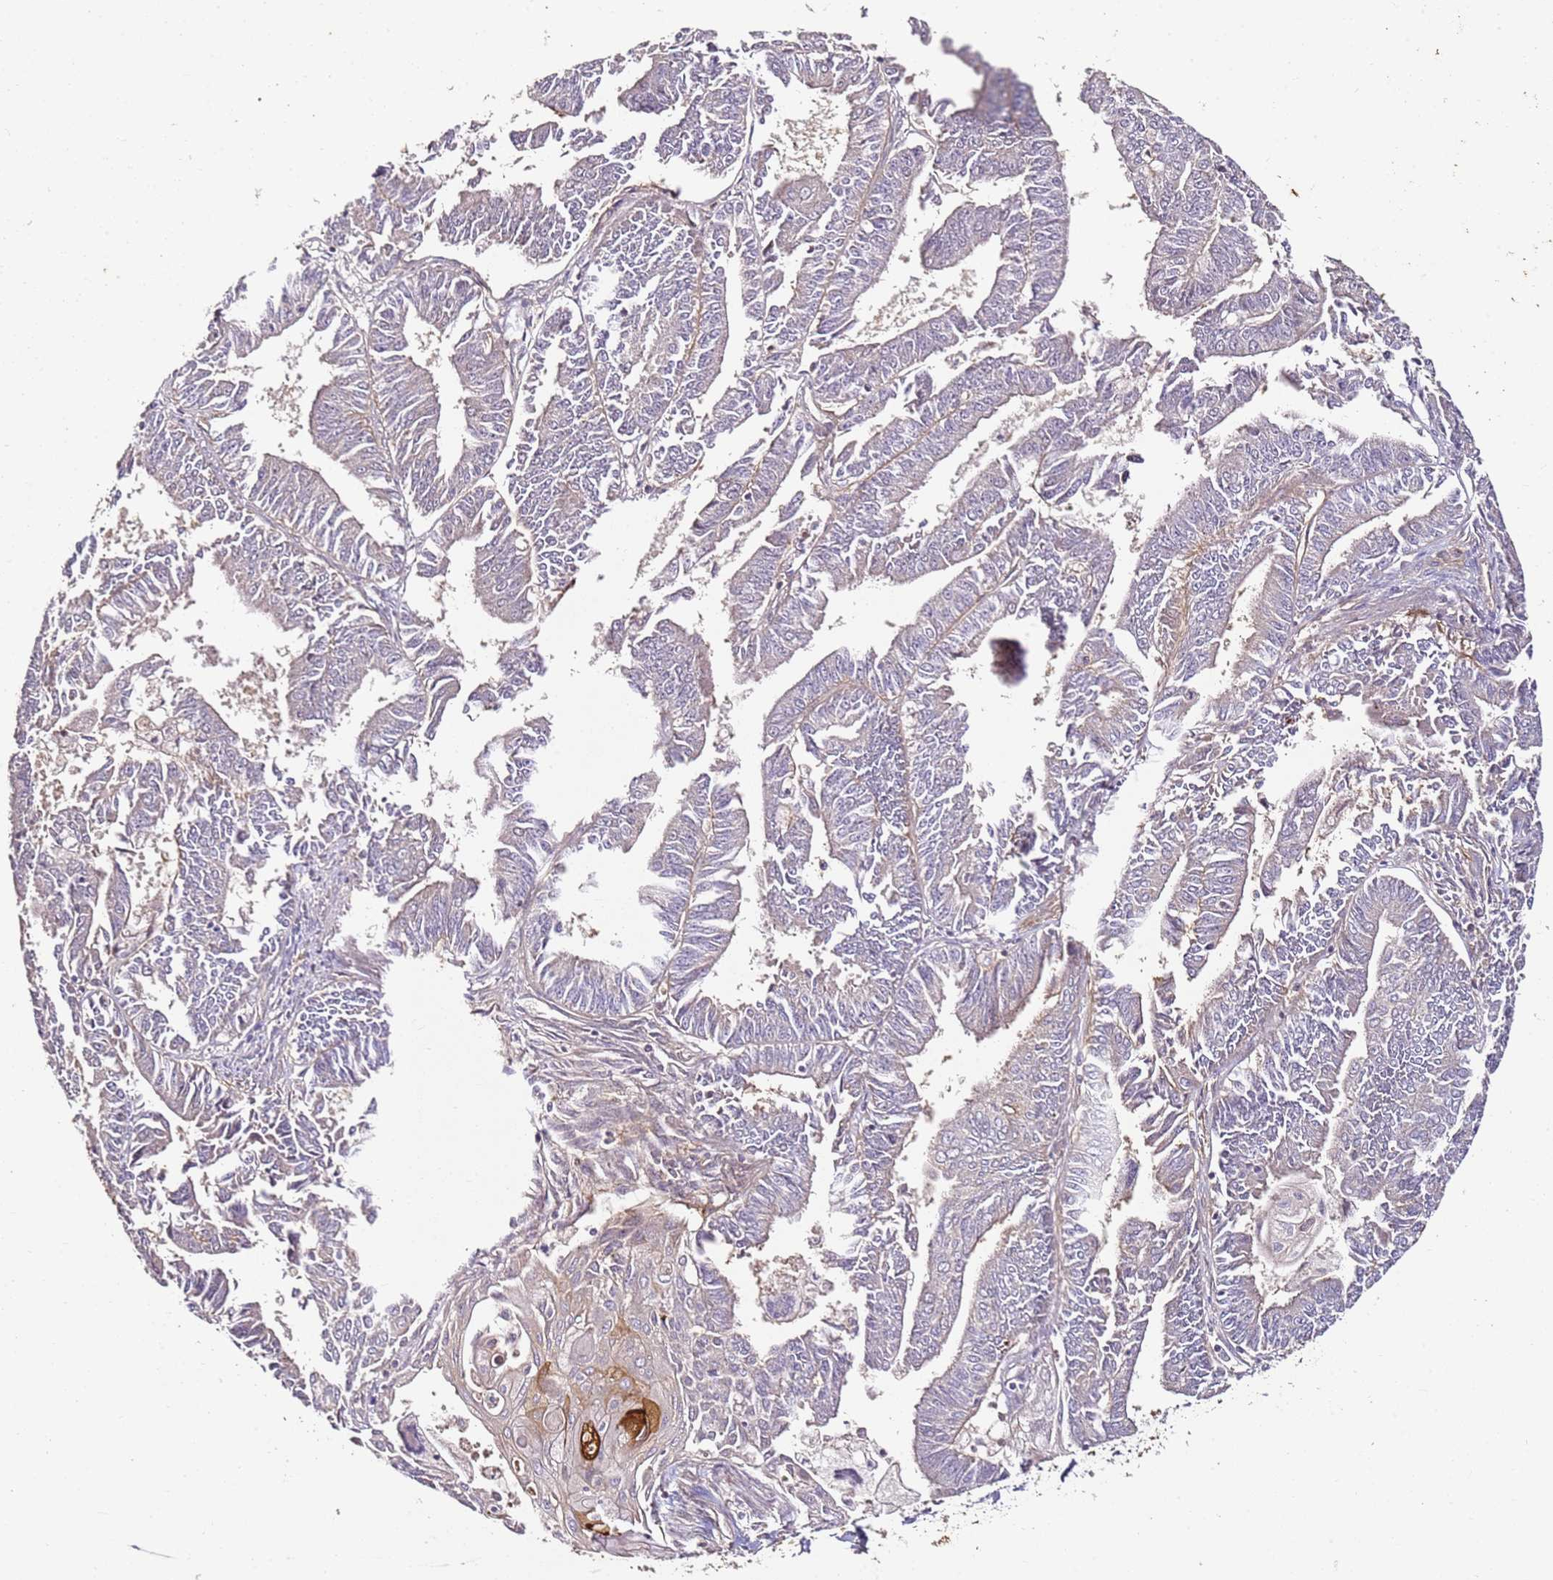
{"staining": {"intensity": "weak", "quantity": "25%-75%", "location": "cytoplasmic/membranous"}, "tissue": "endometrial cancer", "cell_type": "Tumor cells", "image_type": "cancer", "snomed": [{"axis": "morphology", "description": "Adenocarcinoma, NOS"}, {"axis": "topography", "description": "Endometrium"}], "caption": "Immunohistochemical staining of endometrial cancer (adenocarcinoma) demonstrates weak cytoplasmic/membranous protein staining in approximately 25%-75% of tumor cells.", "gene": "KRTAP21-3", "patient": {"sex": "female", "age": 73}}